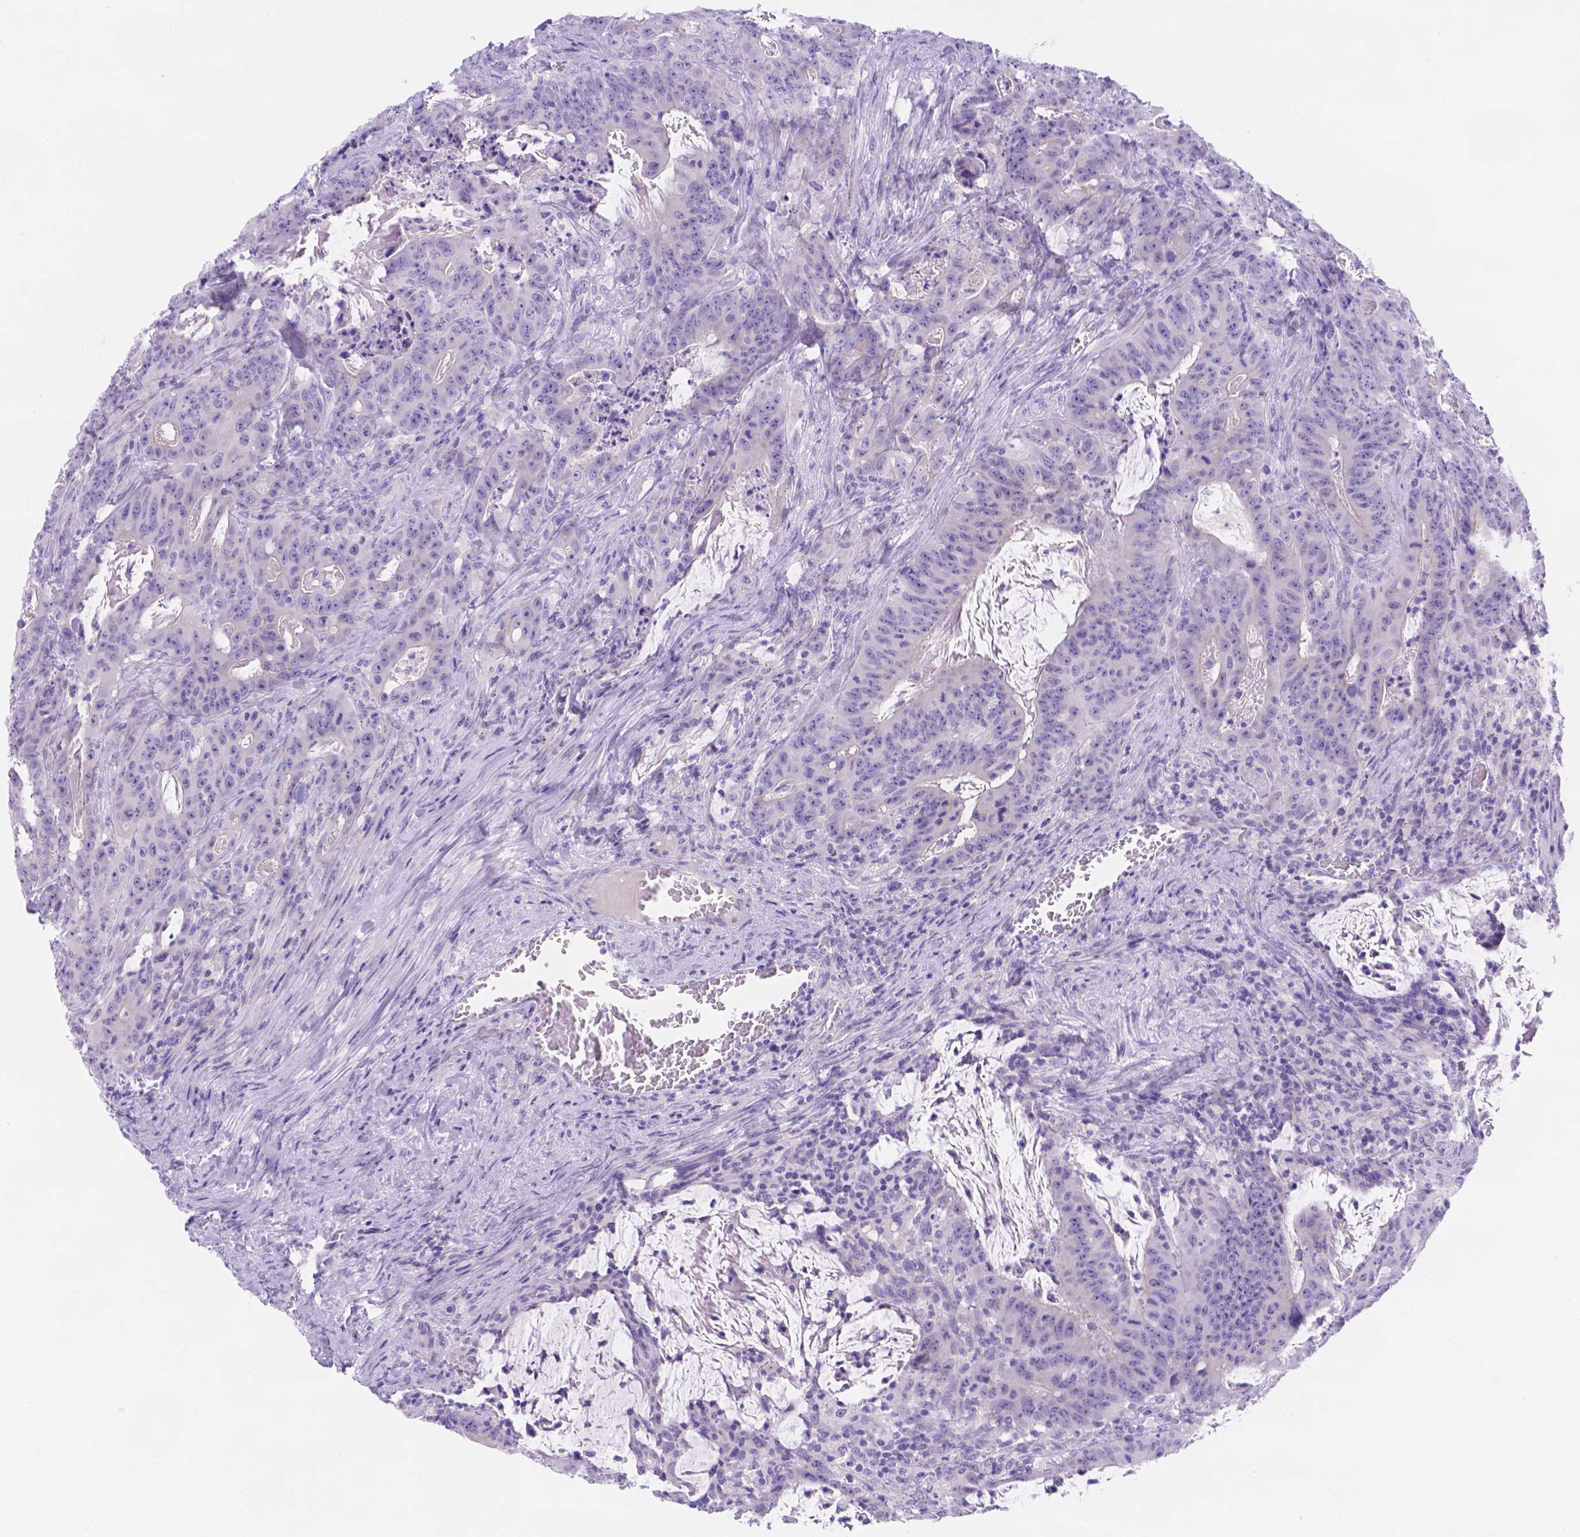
{"staining": {"intensity": "negative", "quantity": "none", "location": "none"}, "tissue": "colorectal cancer", "cell_type": "Tumor cells", "image_type": "cancer", "snomed": [{"axis": "morphology", "description": "Adenocarcinoma, NOS"}, {"axis": "topography", "description": "Colon"}], "caption": "IHC of colorectal cancer (adenocarcinoma) shows no staining in tumor cells.", "gene": "MLN", "patient": {"sex": "male", "age": 33}}